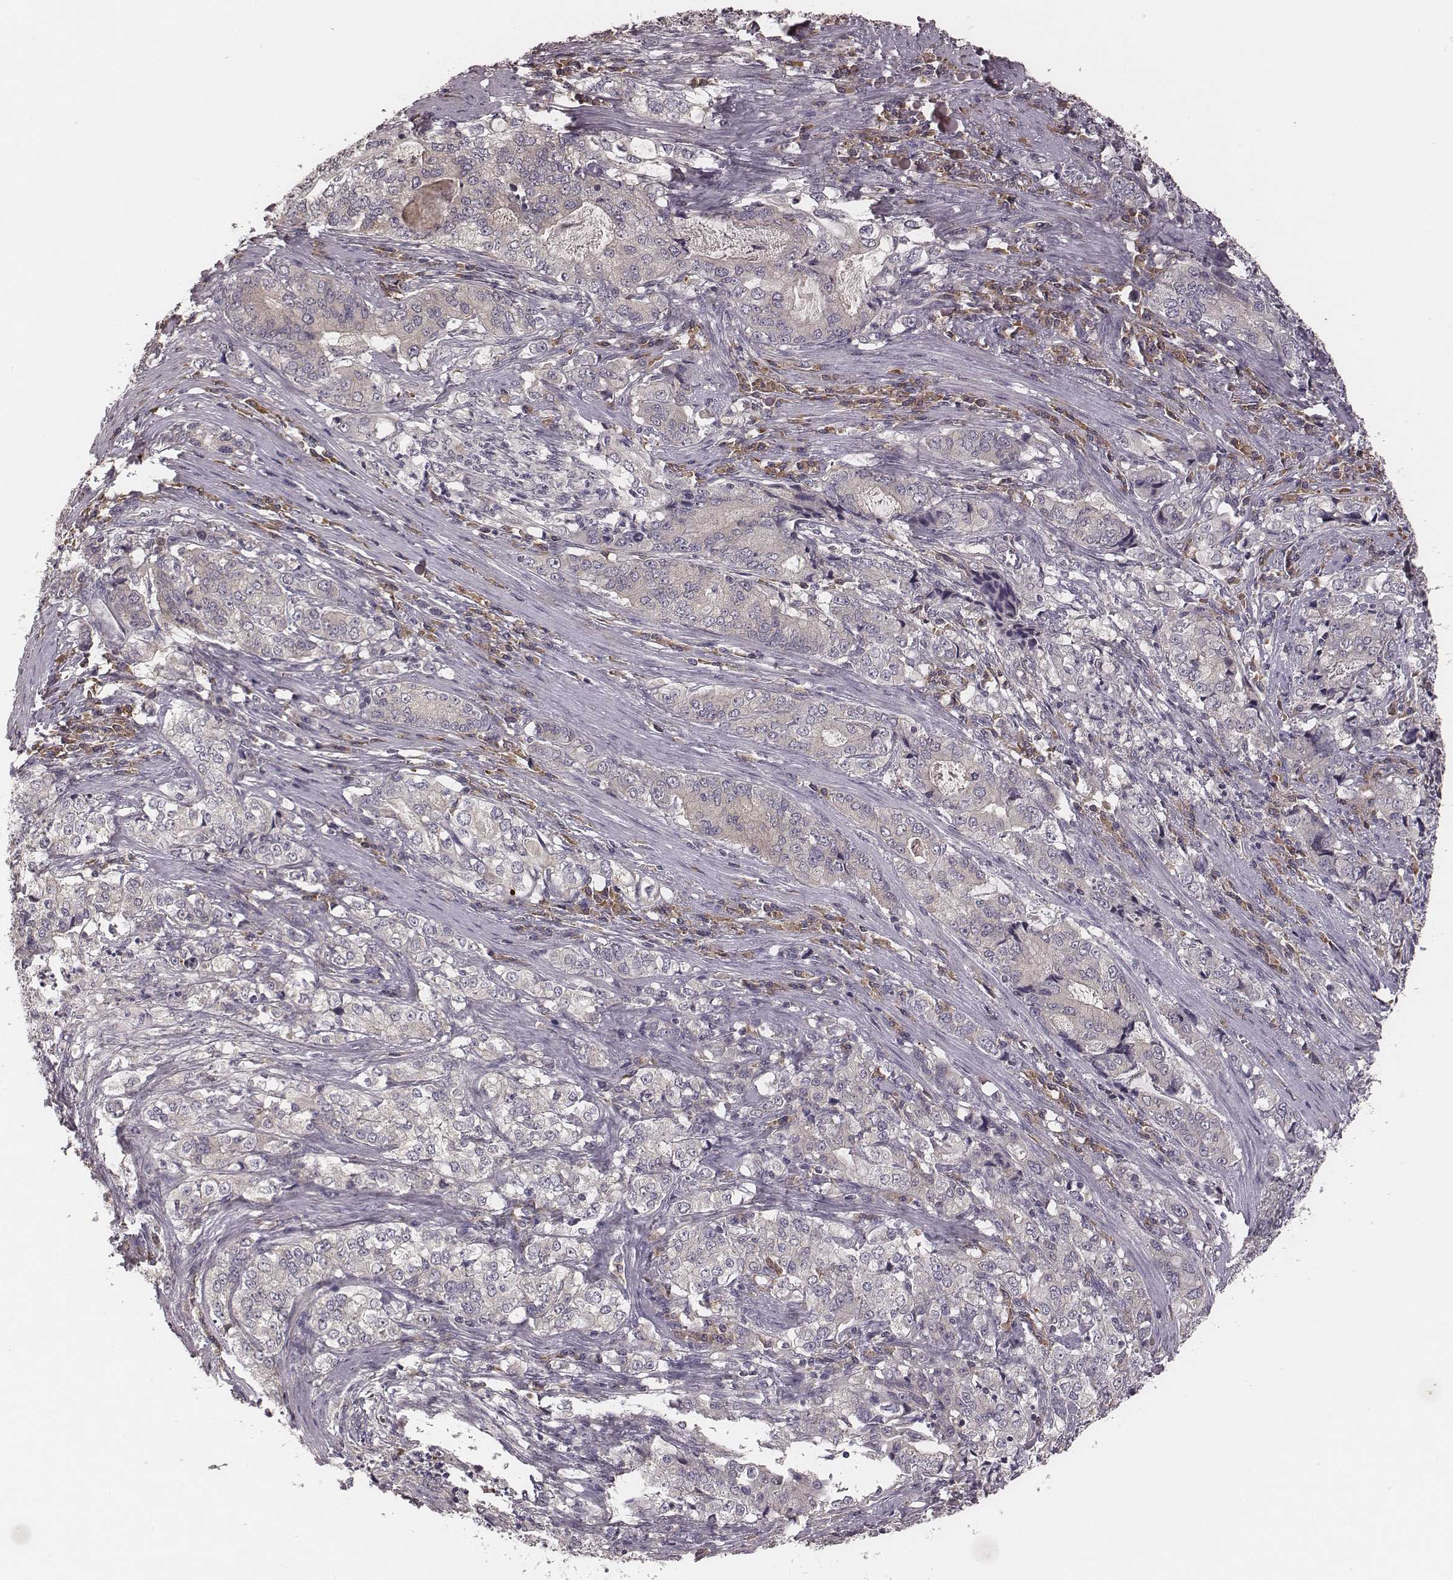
{"staining": {"intensity": "weak", "quantity": "<25%", "location": "cytoplasmic/membranous"}, "tissue": "stomach cancer", "cell_type": "Tumor cells", "image_type": "cancer", "snomed": [{"axis": "morphology", "description": "Adenocarcinoma, NOS"}, {"axis": "topography", "description": "Stomach, lower"}], "caption": "This is an immunohistochemistry image of stomach adenocarcinoma. There is no positivity in tumor cells.", "gene": "P2RX5", "patient": {"sex": "female", "age": 72}}